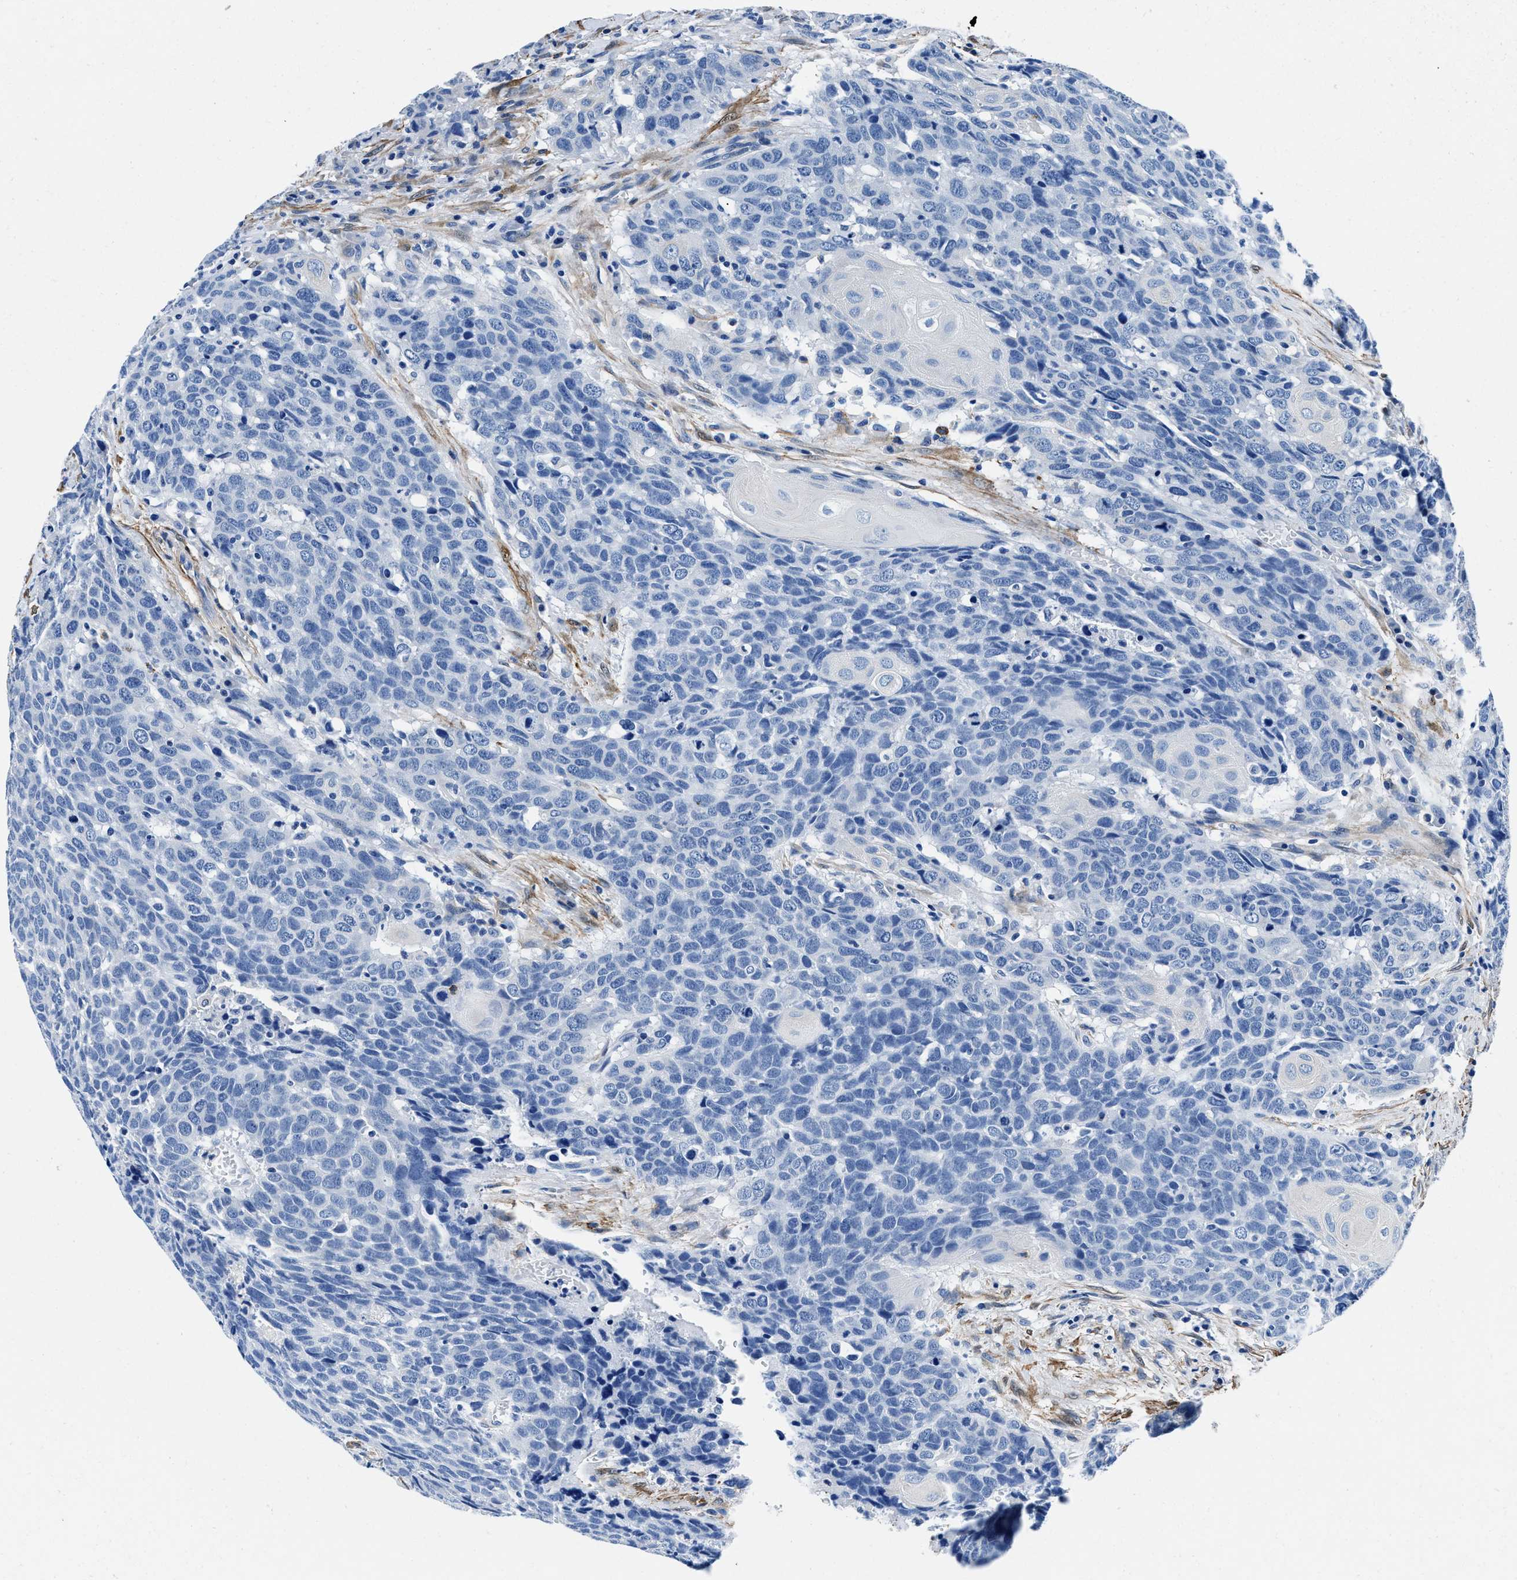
{"staining": {"intensity": "negative", "quantity": "none", "location": "none"}, "tissue": "head and neck cancer", "cell_type": "Tumor cells", "image_type": "cancer", "snomed": [{"axis": "morphology", "description": "Squamous cell carcinoma, NOS"}, {"axis": "topography", "description": "Head-Neck"}], "caption": "High power microscopy histopathology image of an immunohistochemistry histopathology image of head and neck cancer (squamous cell carcinoma), revealing no significant staining in tumor cells. (IHC, brightfield microscopy, high magnification).", "gene": "TEX261", "patient": {"sex": "male", "age": 66}}